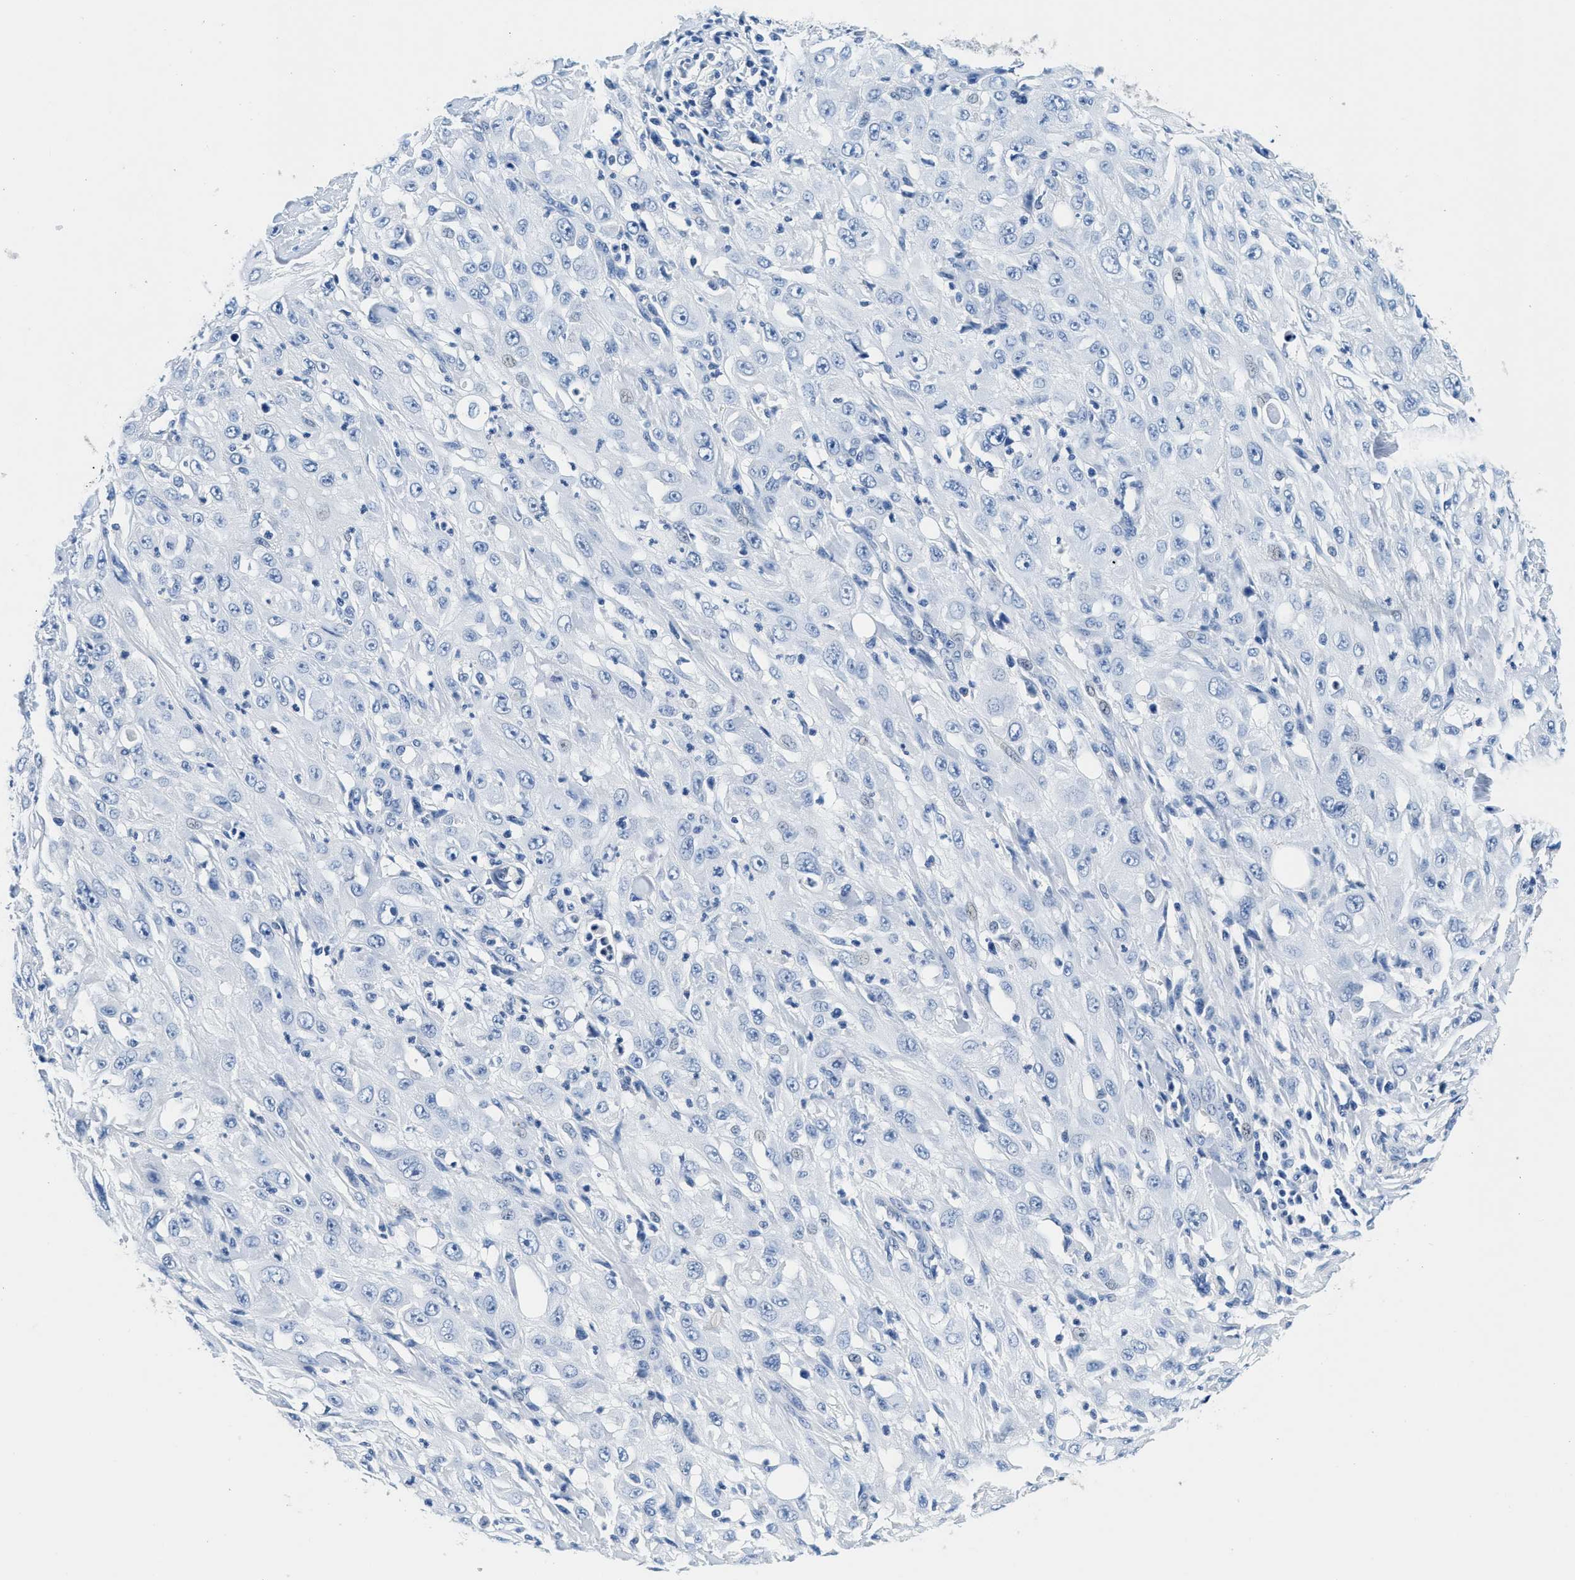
{"staining": {"intensity": "negative", "quantity": "none", "location": "none"}, "tissue": "skin cancer", "cell_type": "Tumor cells", "image_type": "cancer", "snomed": [{"axis": "morphology", "description": "Squamous cell carcinoma, NOS"}, {"axis": "morphology", "description": "Squamous cell carcinoma, metastatic, NOS"}, {"axis": "topography", "description": "Skin"}, {"axis": "topography", "description": "Lymph node"}], "caption": "High power microscopy micrograph of an immunohistochemistry histopathology image of squamous cell carcinoma (skin), revealing no significant staining in tumor cells.", "gene": "GSTM3", "patient": {"sex": "male", "age": 75}}